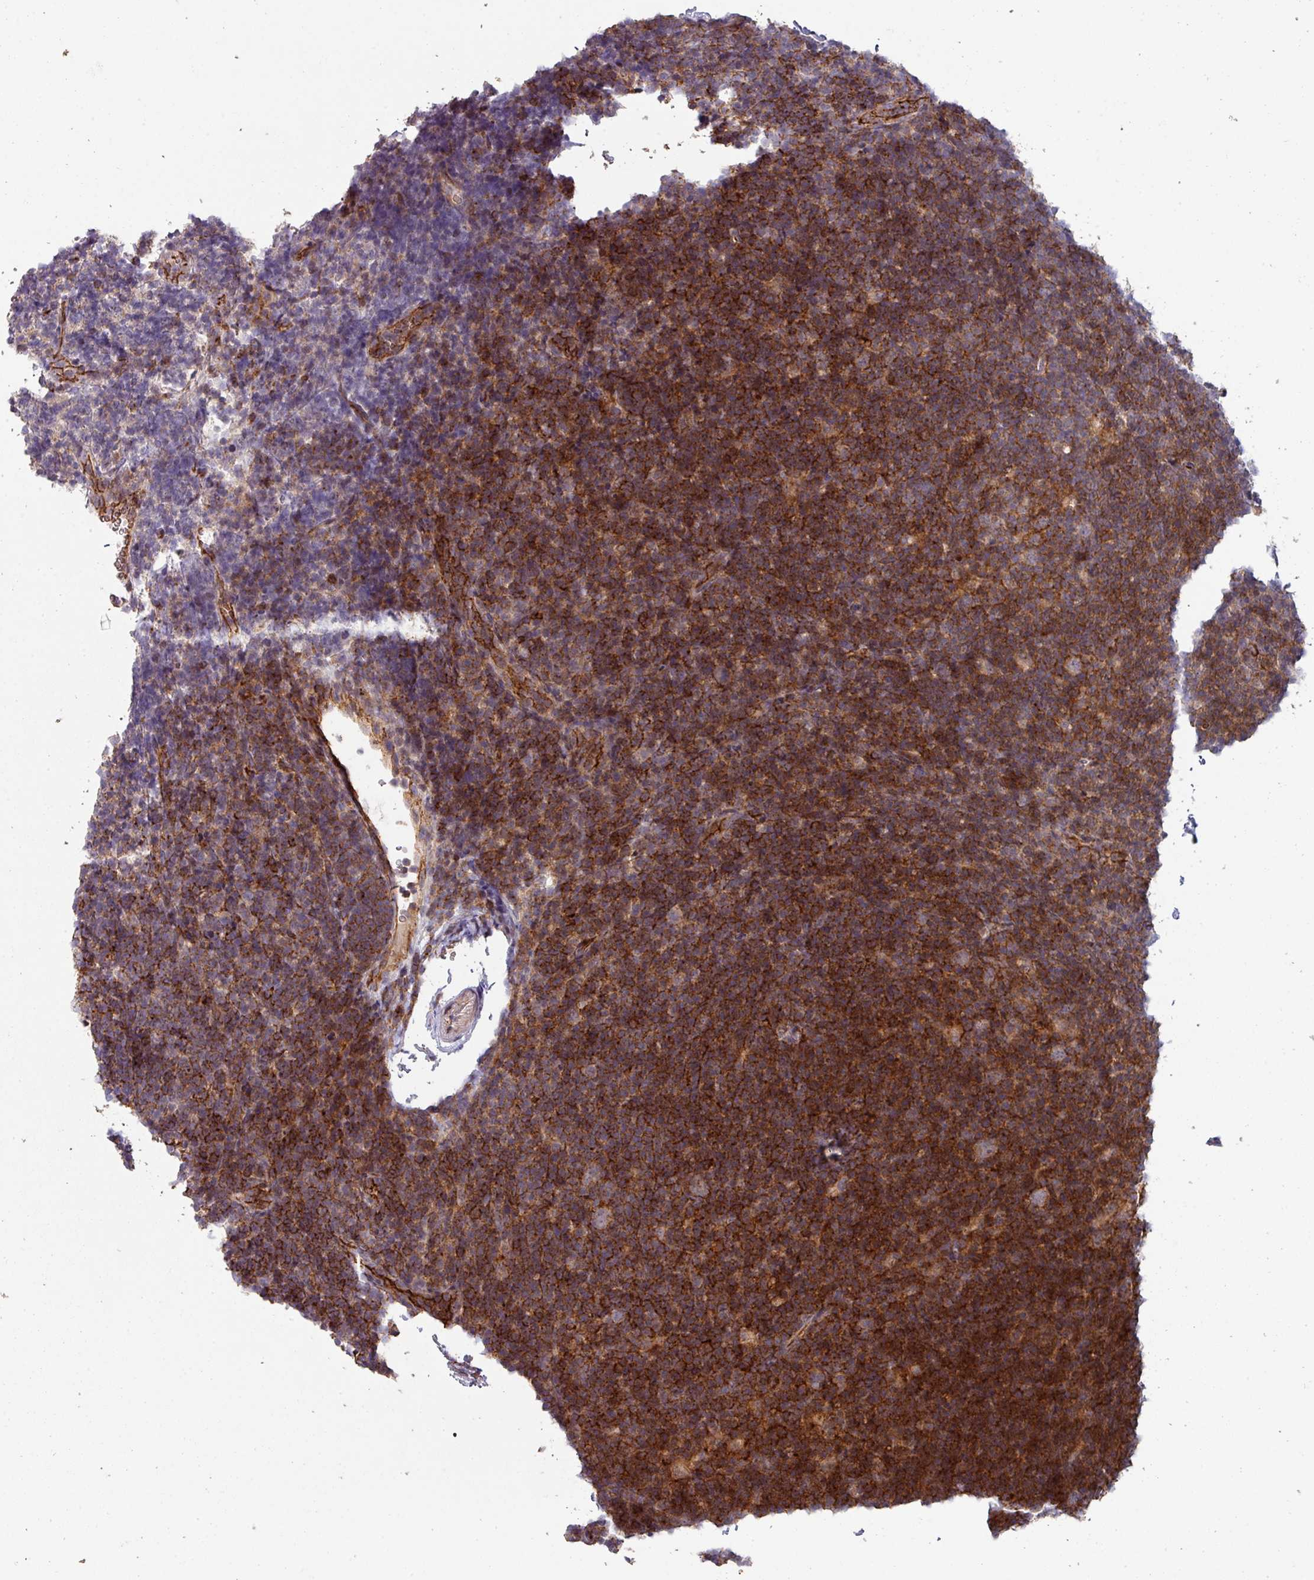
{"staining": {"intensity": "negative", "quantity": "none", "location": "none"}, "tissue": "lymphoma", "cell_type": "Tumor cells", "image_type": "cancer", "snomed": [{"axis": "morphology", "description": "Hodgkin's disease, NOS"}, {"axis": "topography", "description": "Lymph node"}], "caption": "Immunohistochemistry (IHC) micrograph of human lymphoma stained for a protein (brown), which reveals no expression in tumor cells.", "gene": "RPL23A", "patient": {"sex": "female", "age": 57}}